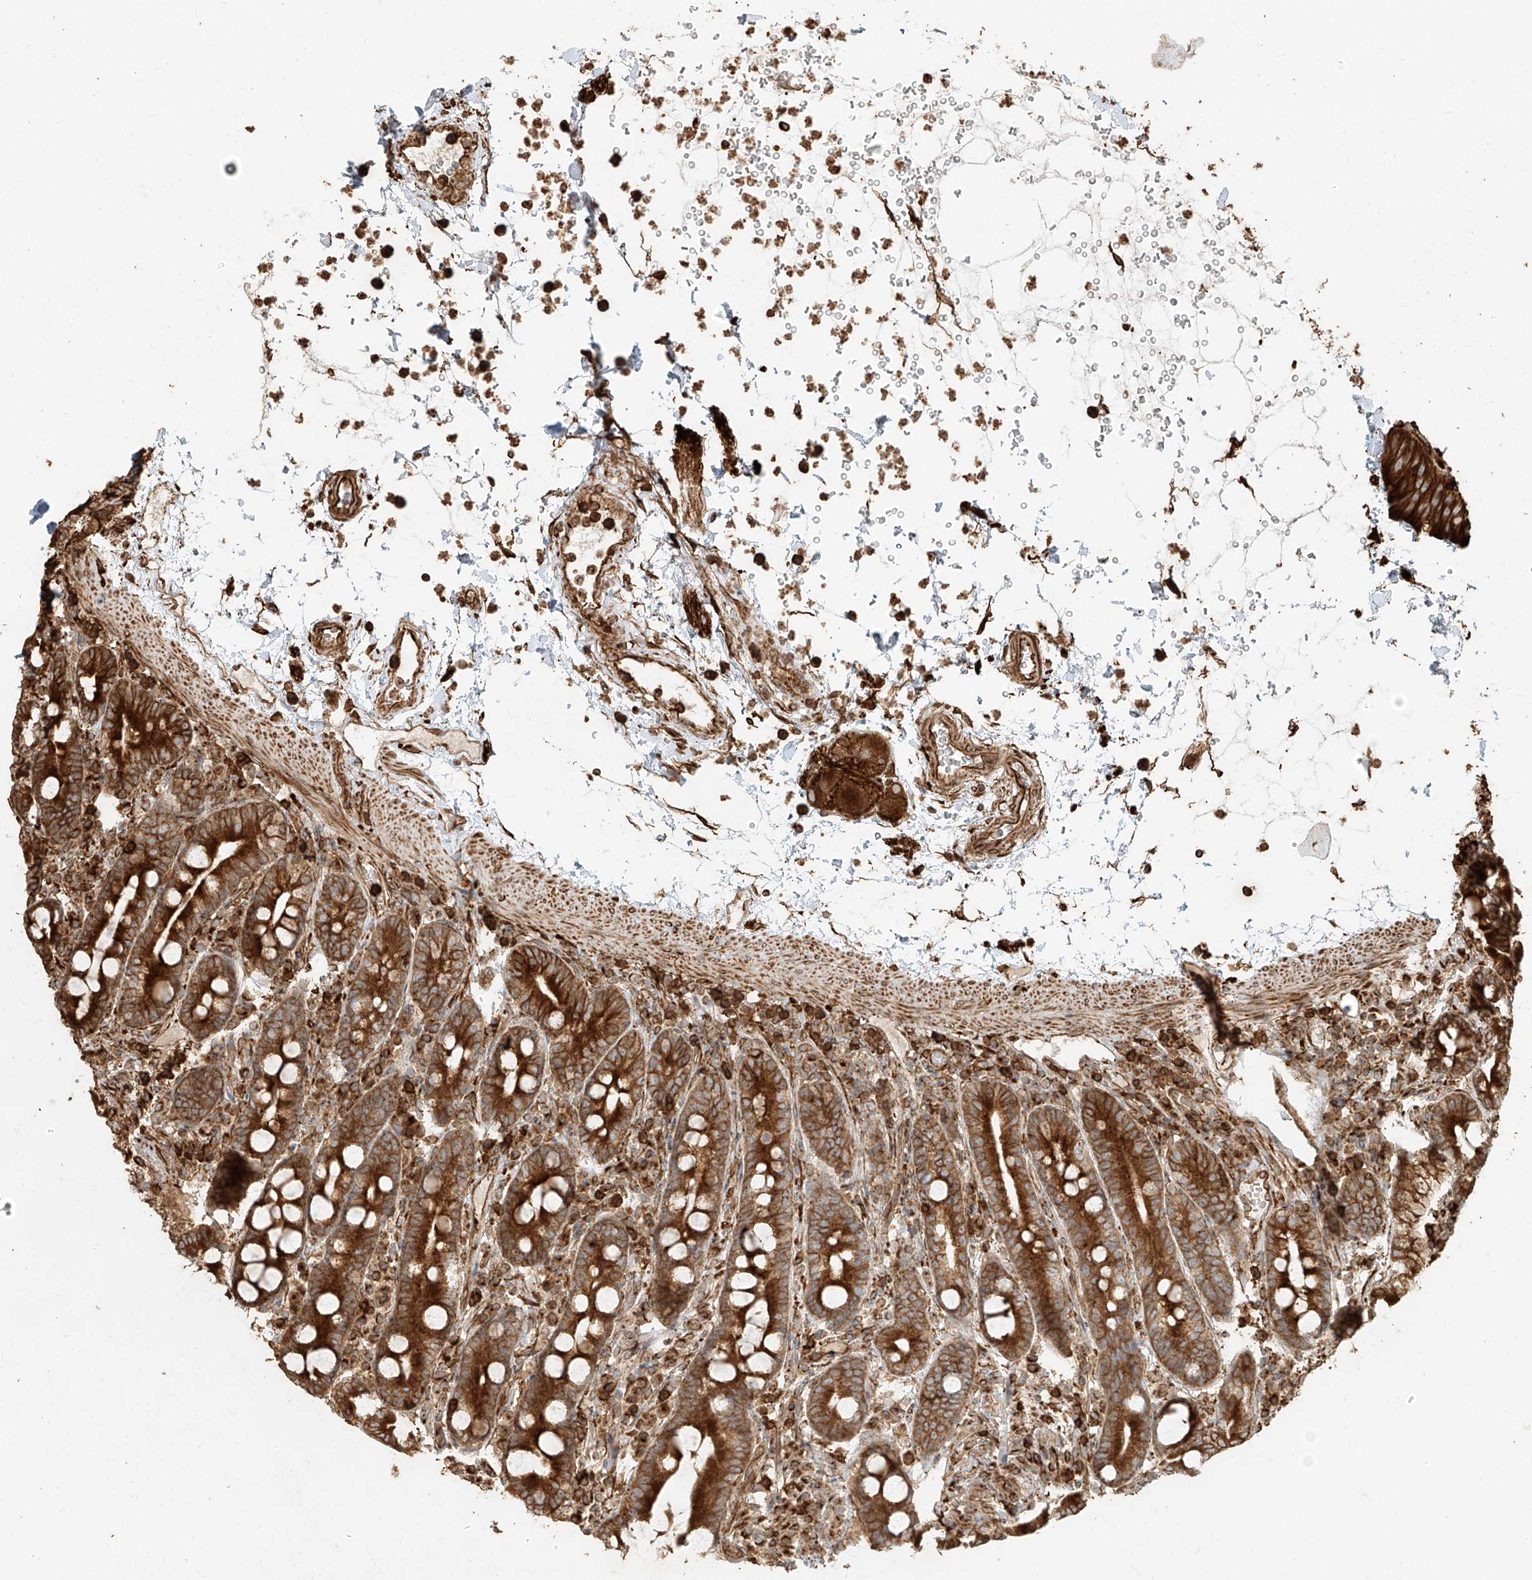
{"staining": {"intensity": "strong", "quantity": ">75%", "location": "cytoplasmic/membranous"}, "tissue": "duodenum", "cell_type": "Glandular cells", "image_type": "normal", "snomed": [{"axis": "morphology", "description": "Normal tissue, NOS"}, {"axis": "topography", "description": "Duodenum"}], "caption": "Immunohistochemical staining of normal human duodenum displays high levels of strong cytoplasmic/membranous expression in approximately >75% of glandular cells. (DAB IHC with brightfield microscopy, high magnification).", "gene": "EFNB1", "patient": {"sex": "male", "age": 54}}